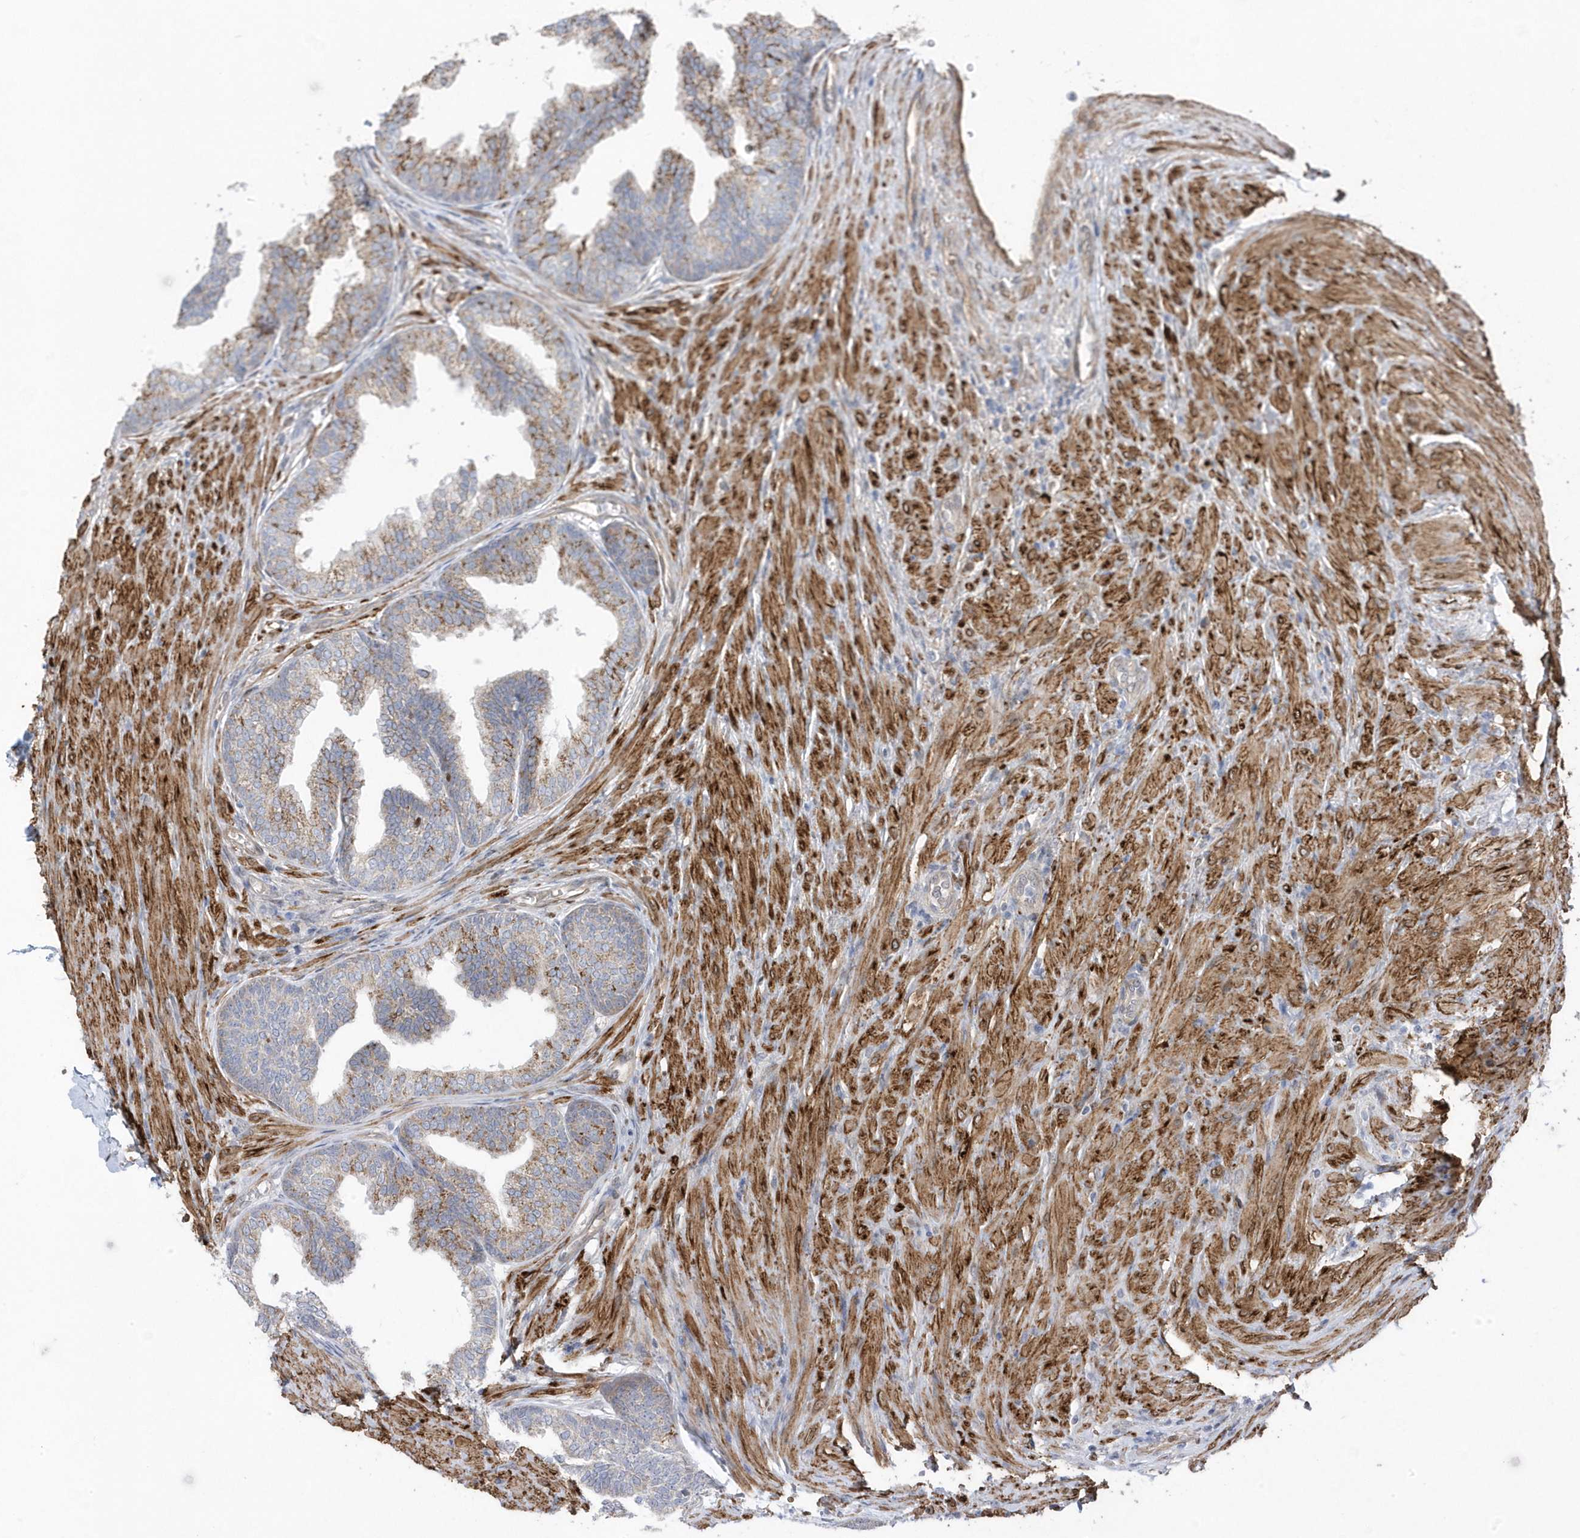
{"staining": {"intensity": "moderate", "quantity": ">75%", "location": "cytoplasmic/membranous"}, "tissue": "prostate", "cell_type": "Glandular cells", "image_type": "normal", "snomed": [{"axis": "morphology", "description": "Normal tissue, NOS"}, {"axis": "topography", "description": "Prostate"}], "caption": "Immunohistochemical staining of benign human prostate exhibits moderate cytoplasmic/membranous protein expression in about >75% of glandular cells.", "gene": "GTPBP6", "patient": {"sex": "male", "age": 76}}